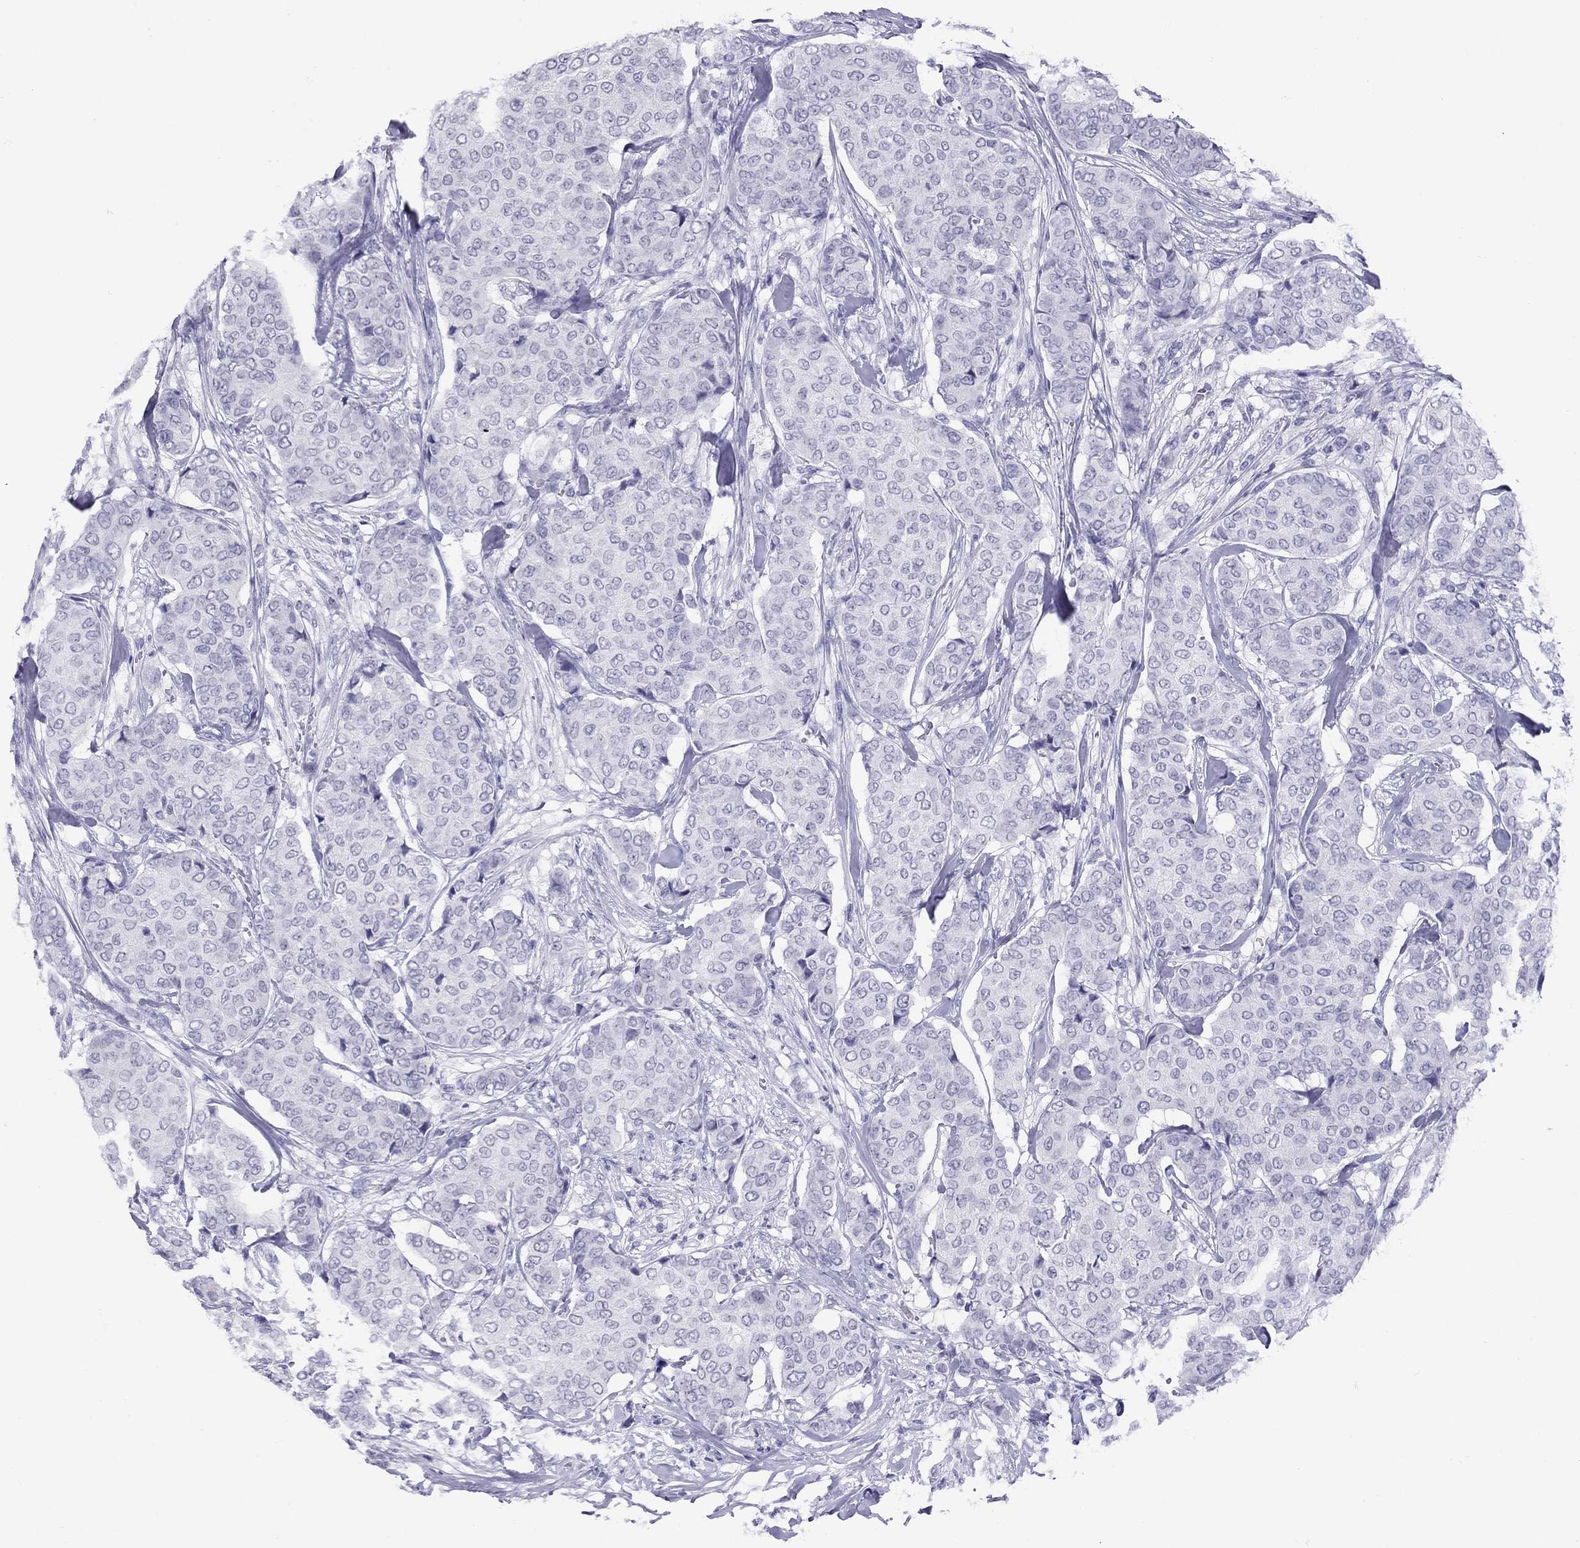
{"staining": {"intensity": "negative", "quantity": "none", "location": "none"}, "tissue": "breast cancer", "cell_type": "Tumor cells", "image_type": "cancer", "snomed": [{"axis": "morphology", "description": "Duct carcinoma"}, {"axis": "topography", "description": "Breast"}], "caption": "Photomicrograph shows no significant protein staining in tumor cells of infiltrating ductal carcinoma (breast). (DAB (3,3'-diaminobenzidine) immunohistochemistry (IHC) with hematoxylin counter stain).", "gene": "LYAR", "patient": {"sex": "female", "age": 75}}